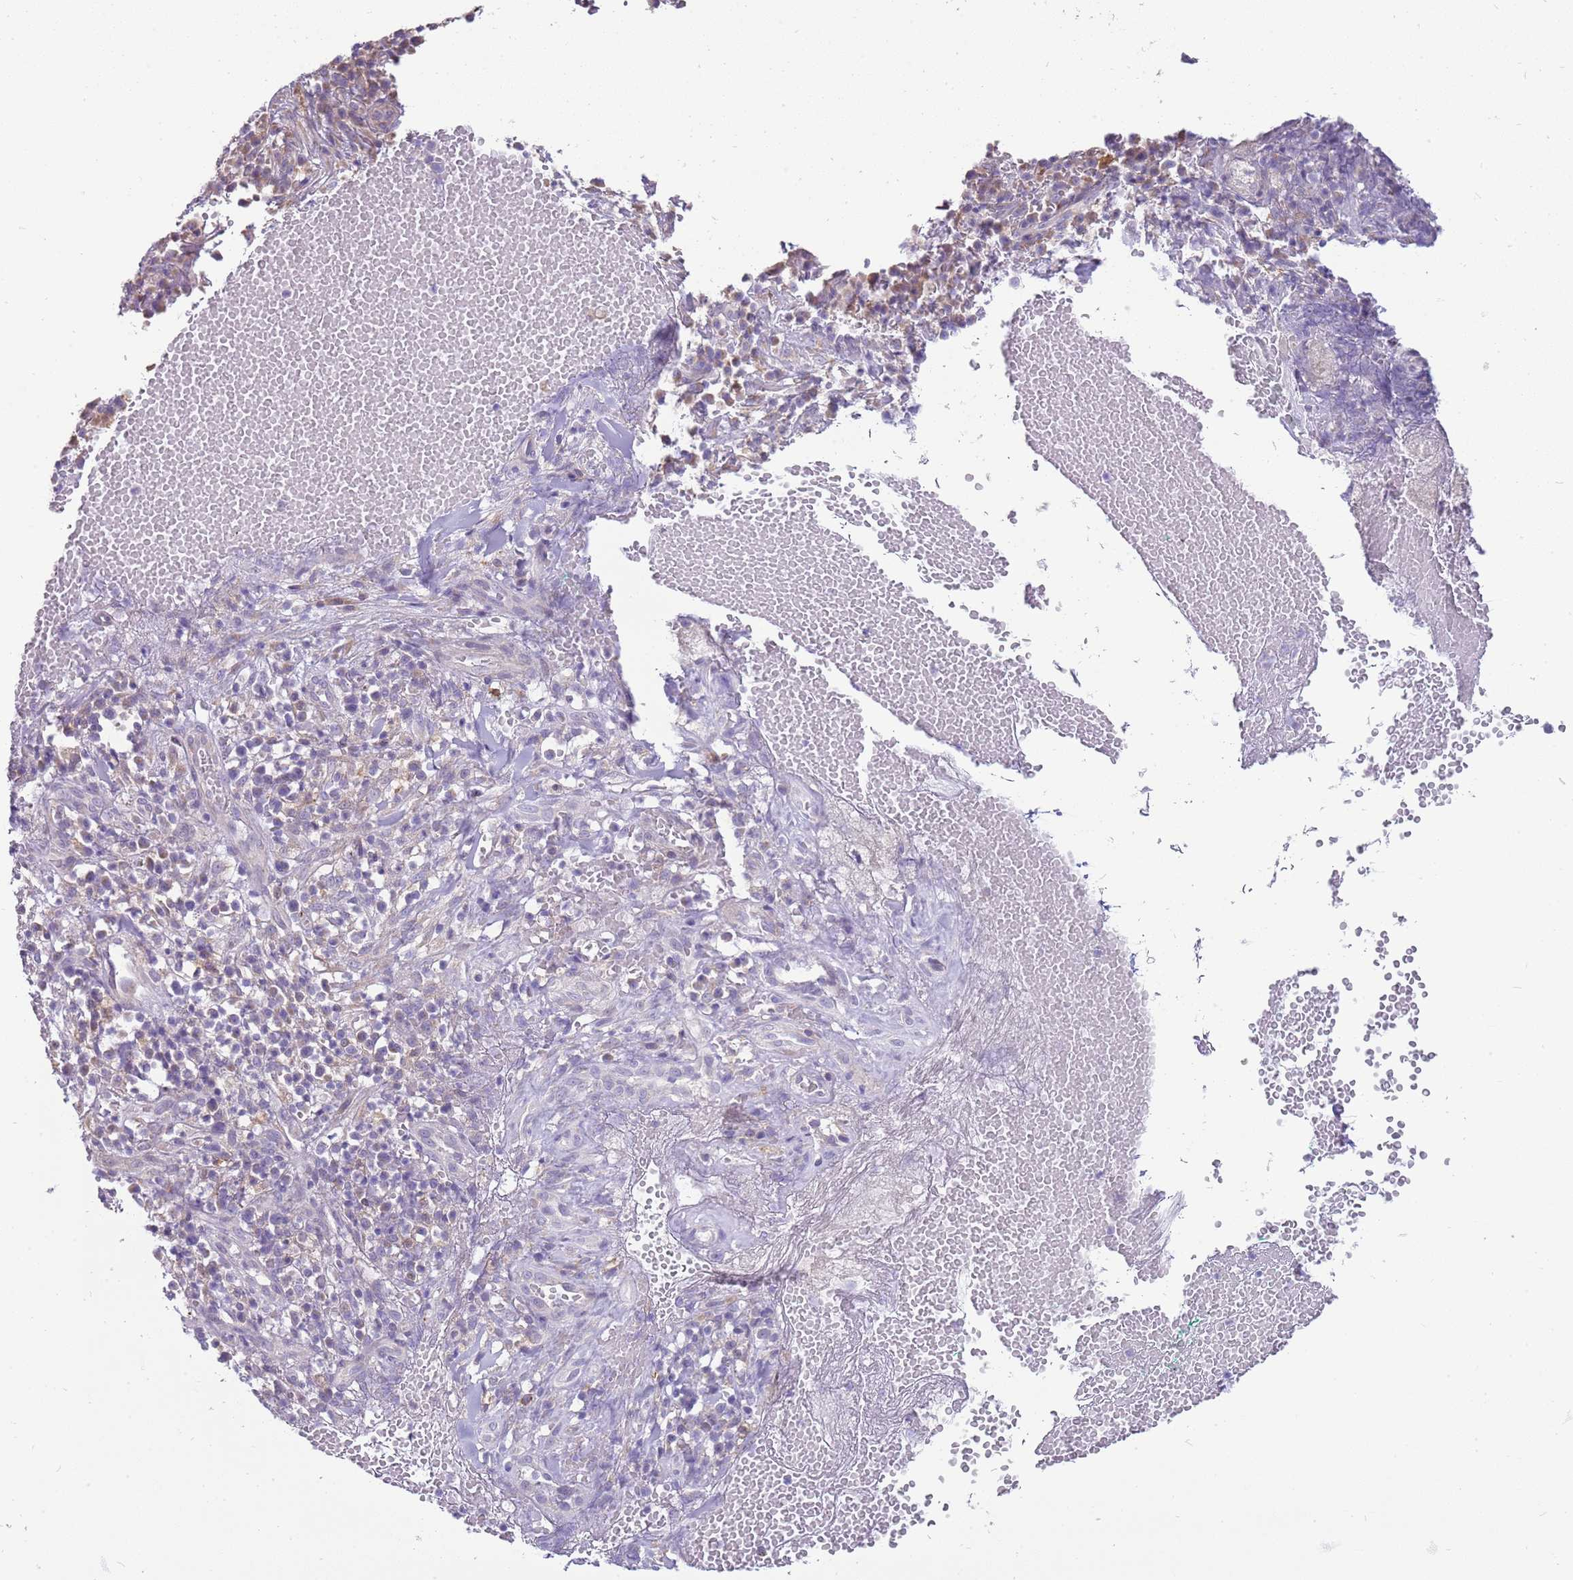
{"staining": {"intensity": "negative", "quantity": "none", "location": "none"}, "tissue": "adipose tissue", "cell_type": "Adipocytes", "image_type": "normal", "snomed": [{"axis": "morphology", "description": "Normal tissue, NOS"}, {"axis": "morphology", "description": "Basal cell carcinoma"}, {"axis": "topography", "description": "Cartilage tissue"}, {"axis": "topography", "description": "Nasopharynx"}, {"axis": "topography", "description": "Oral tissue"}], "caption": "This is an IHC photomicrograph of benign adipose tissue. There is no staining in adipocytes.", "gene": "DIPK1C", "patient": {"sex": "female", "age": 77}}